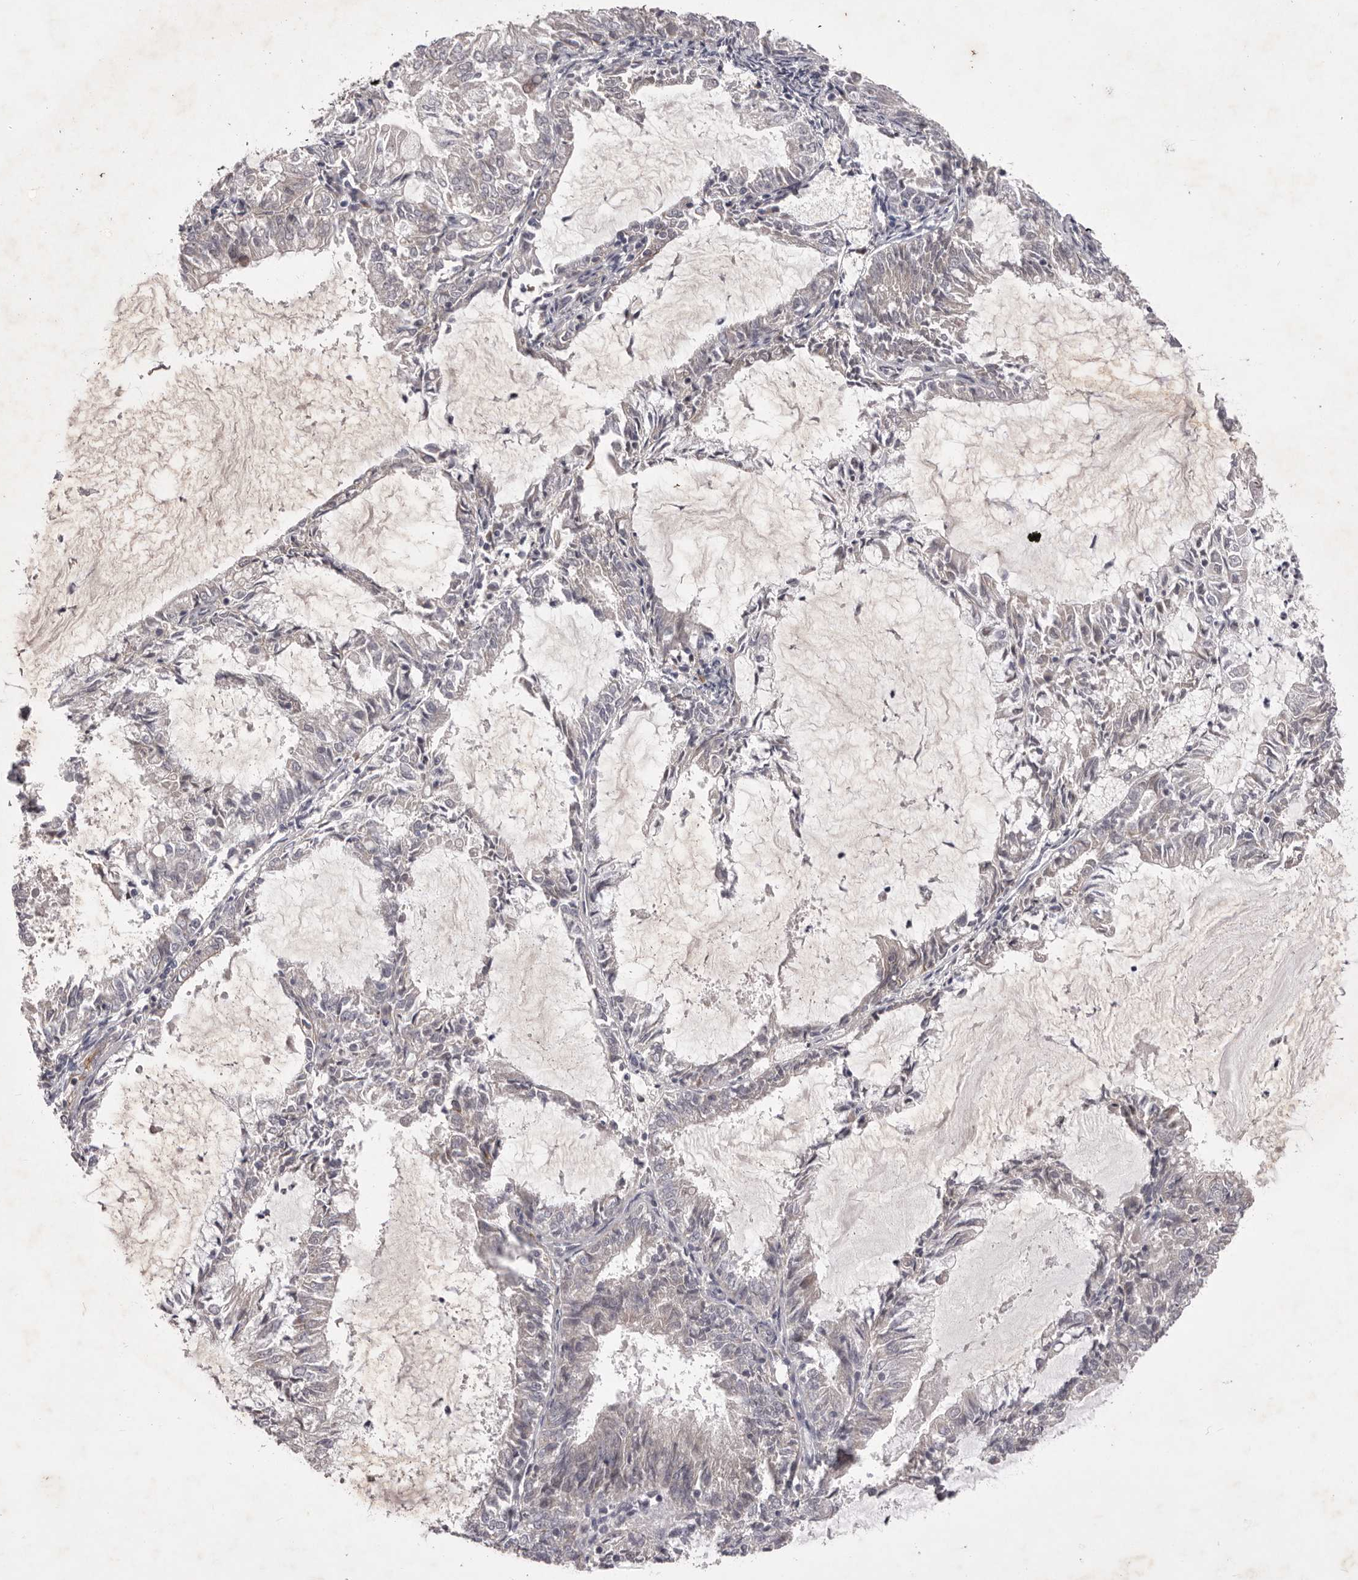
{"staining": {"intensity": "negative", "quantity": "none", "location": "none"}, "tissue": "endometrial cancer", "cell_type": "Tumor cells", "image_type": "cancer", "snomed": [{"axis": "morphology", "description": "Adenocarcinoma, NOS"}, {"axis": "topography", "description": "Endometrium"}], "caption": "Human endometrial cancer (adenocarcinoma) stained for a protein using immunohistochemistry (IHC) exhibits no expression in tumor cells.", "gene": "PNRC1", "patient": {"sex": "female", "age": 57}}